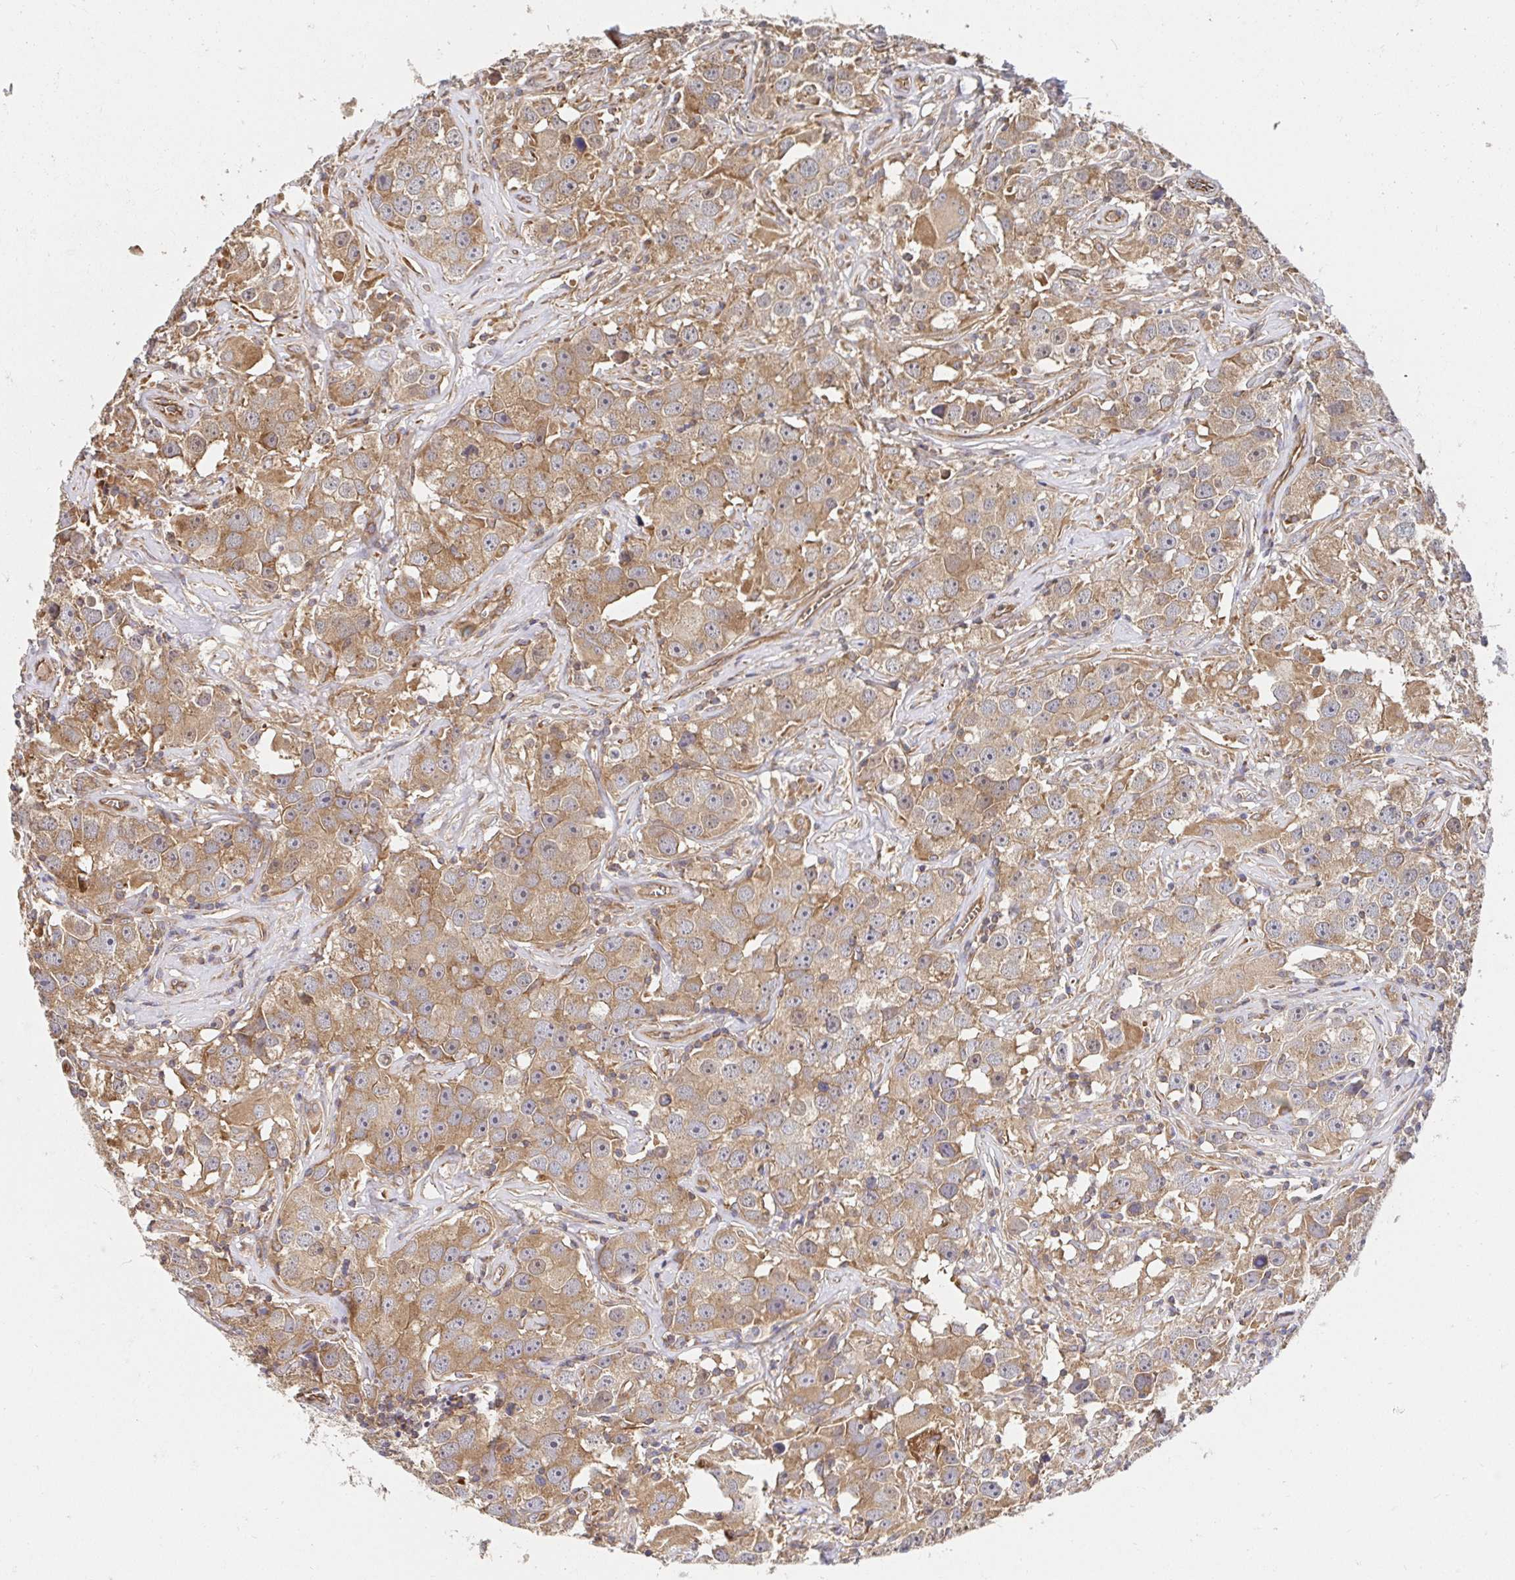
{"staining": {"intensity": "moderate", "quantity": ">75%", "location": "cytoplasmic/membranous"}, "tissue": "testis cancer", "cell_type": "Tumor cells", "image_type": "cancer", "snomed": [{"axis": "morphology", "description": "Seminoma, NOS"}, {"axis": "topography", "description": "Testis"}], "caption": "Immunohistochemical staining of human testis cancer exhibits moderate cytoplasmic/membranous protein staining in about >75% of tumor cells.", "gene": "APBB1", "patient": {"sex": "male", "age": 49}}